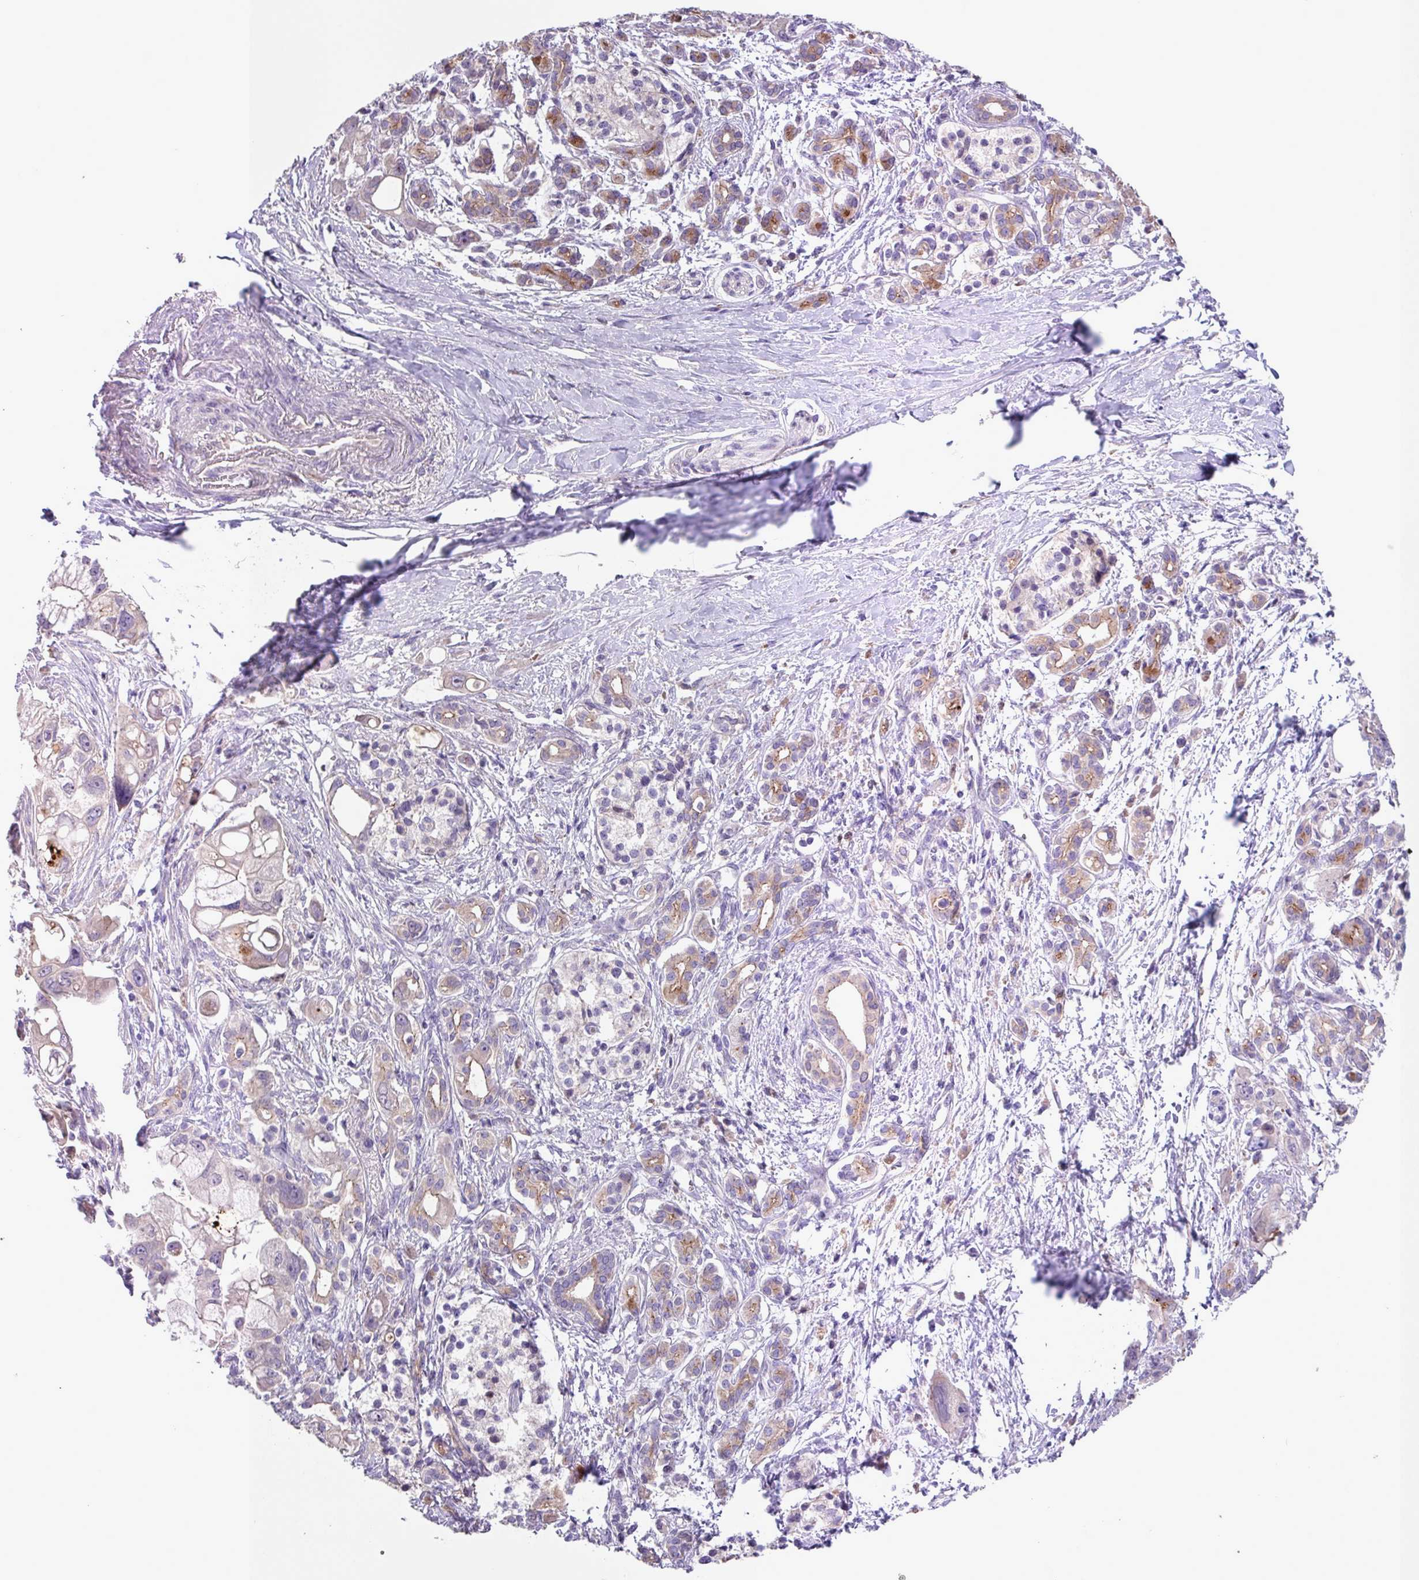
{"staining": {"intensity": "negative", "quantity": "none", "location": "none"}, "tissue": "pancreatic cancer", "cell_type": "Tumor cells", "image_type": "cancer", "snomed": [{"axis": "morphology", "description": "Adenocarcinoma, NOS"}, {"axis": "topography", "description": "Pancreas"}], "caption": "This is an IHC image of human pancreatic cancer (adenocarcinoma). There is no positivity in tumor cells.", "gene": "IQCJ", "patient": {"sex": "male", "age": 68}}